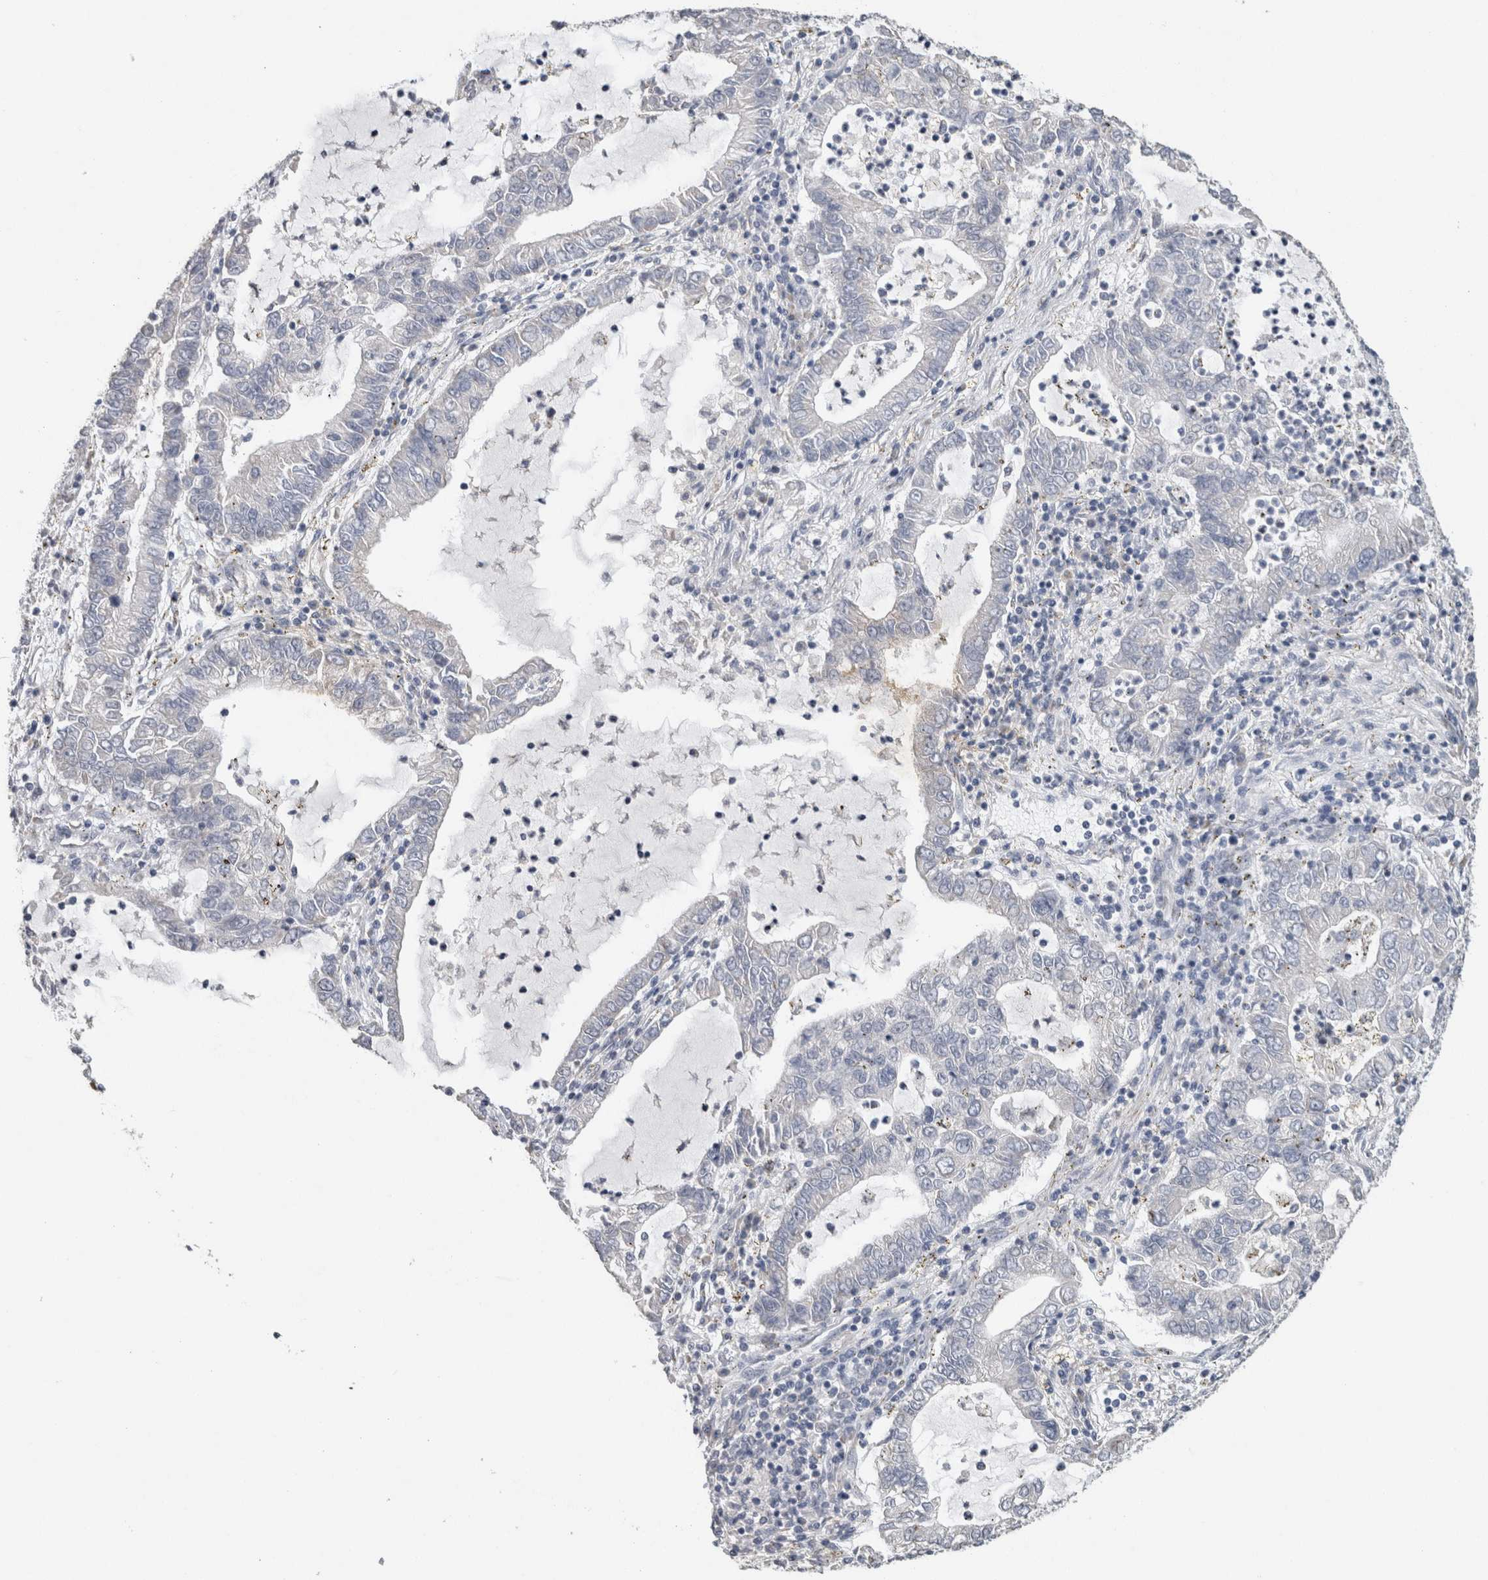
{"staining": {"intensity": "negative", "quantity": "none", "location": "none"}, "tissue": "lung cancer", "cell_type": "Tumor cells", "image_type": "cancer", "snomed": [{"axis": "morphology", "description": "Adenocarcinoma, NOS"}, {"axis": "topography", "description": "Lung"}], "caption": "Image shows no protein staining in tumor cells of adenocarcinoma (lung) tissue.", "gene": "NEFM", "patient": {"sex": "female", "age": 51}}